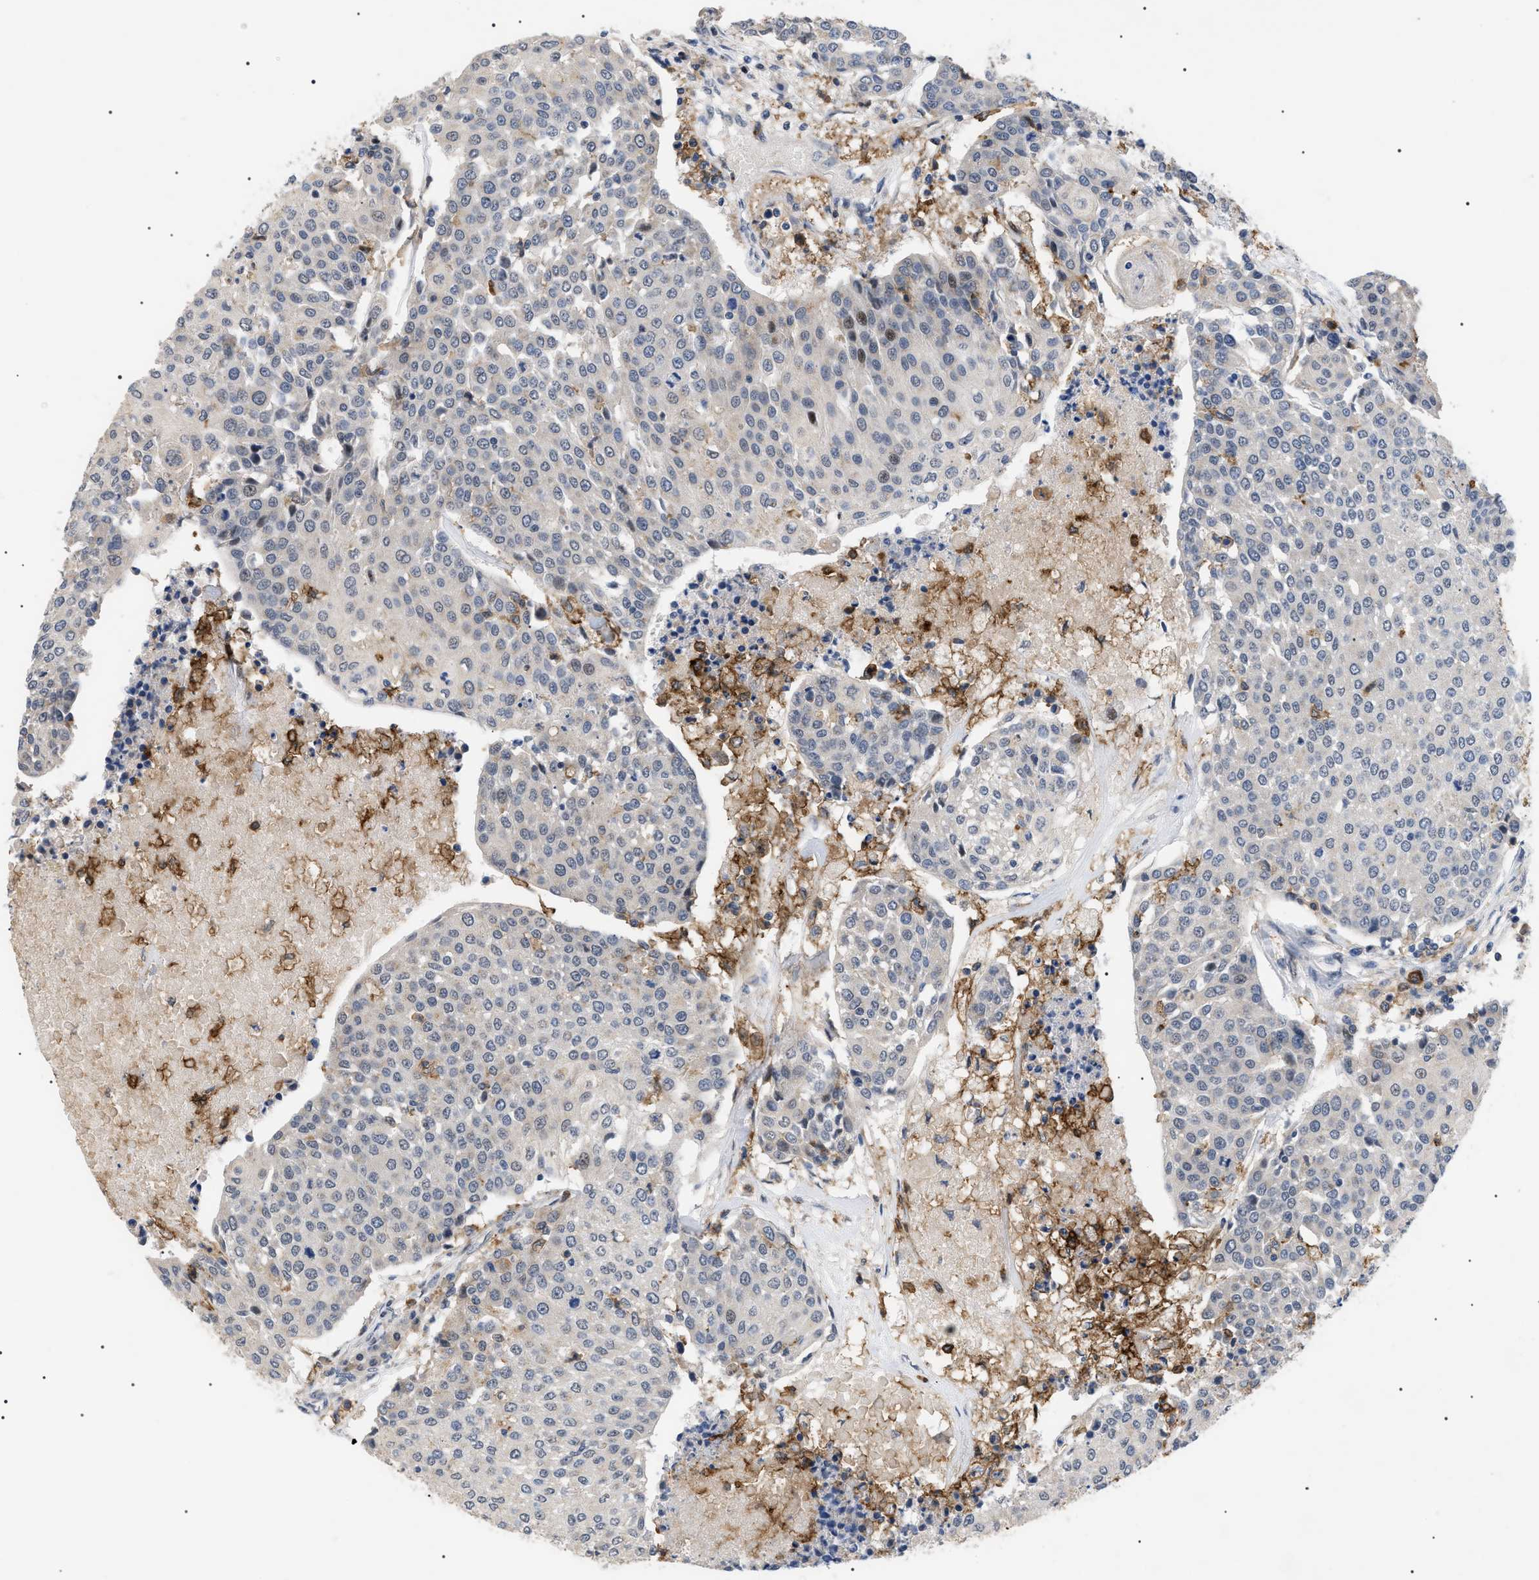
{"staining": {"intensity": "negative", "quantity": "none", "location": "none"}, "tissue": "urothelial cancer", "cell_type": "Tumor cells", "image_type": "cancer", "snomed": [{"axis": "morphology", "description": "Urothelial carcinoma, High grade"}, {"axis": "topography", "description": "Urinary bladder"}], "caption": "Urothelial cancer was stained to show a protein in brown. There is no significant staining in tumor cells.", "gene": "CD300A", "patient": {"sex": "female", "age": 85}}